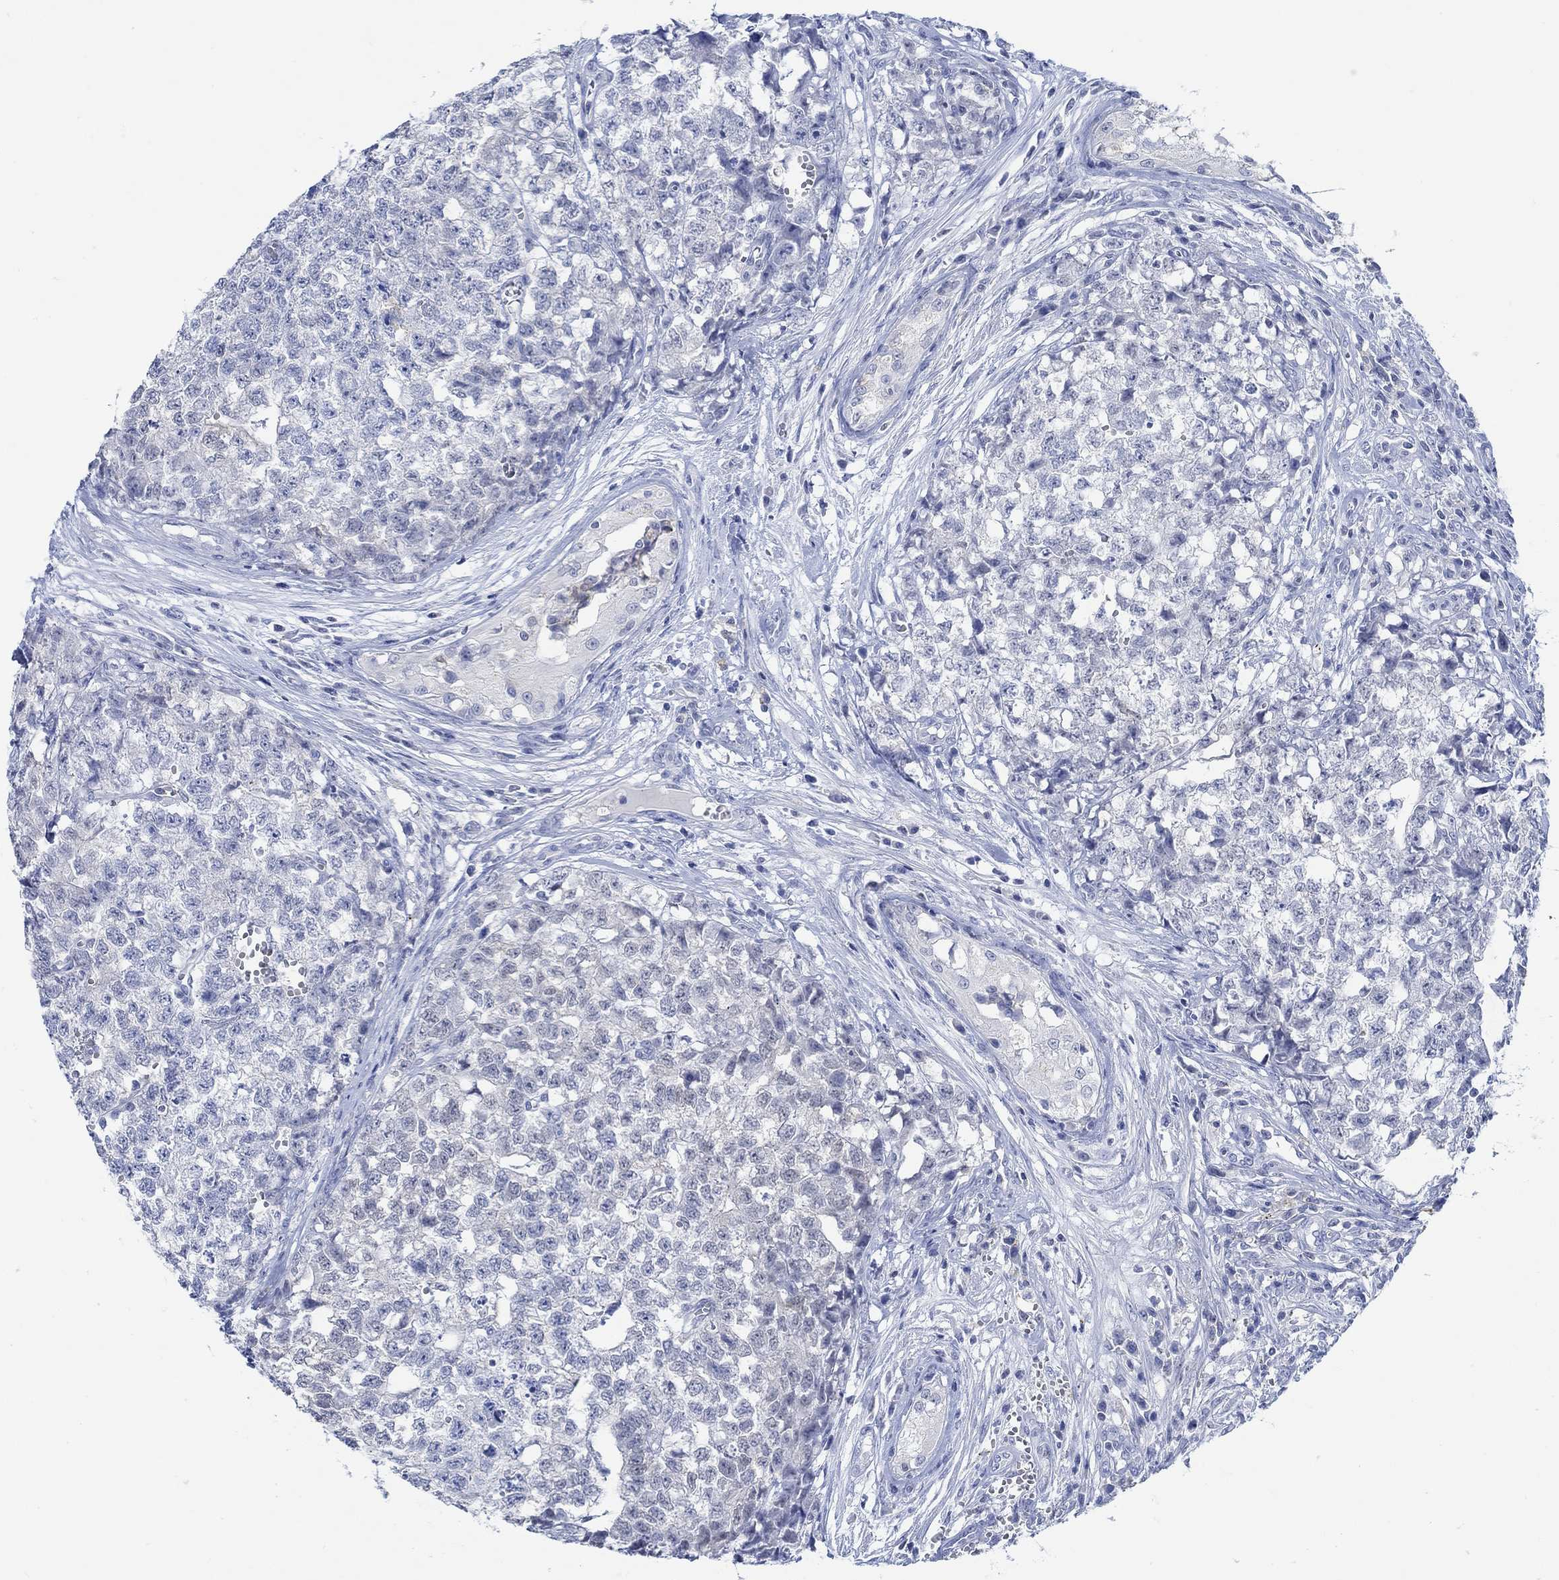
{"staining": {"intensity": "negative", "quantity": "none", "location": "none"}, "tissue": "testis cancer", "cell_type": "Tumor cells", "image_type": "cancer", "snomed": [{"axis": "morphology", "description": "Seminoma, NOS"}, {"axis": "morphology", "description": "Carcinoma, Embryonal, NOS"}, {"axis": "topography", "description": "Testis"}], "caption": "Immunohistochemistry (IHC) micrograph of testis cancer stained for a protein (brown), which reveals no expression in tumor cells. Brightfield microscopy of immunohistochemistry (IHC) stained with DAB (brown) and hematoxylin (blue), captured at high magnification.", "gene": "PPP1R17", "patient": {"sex": "male", "age": 22}}